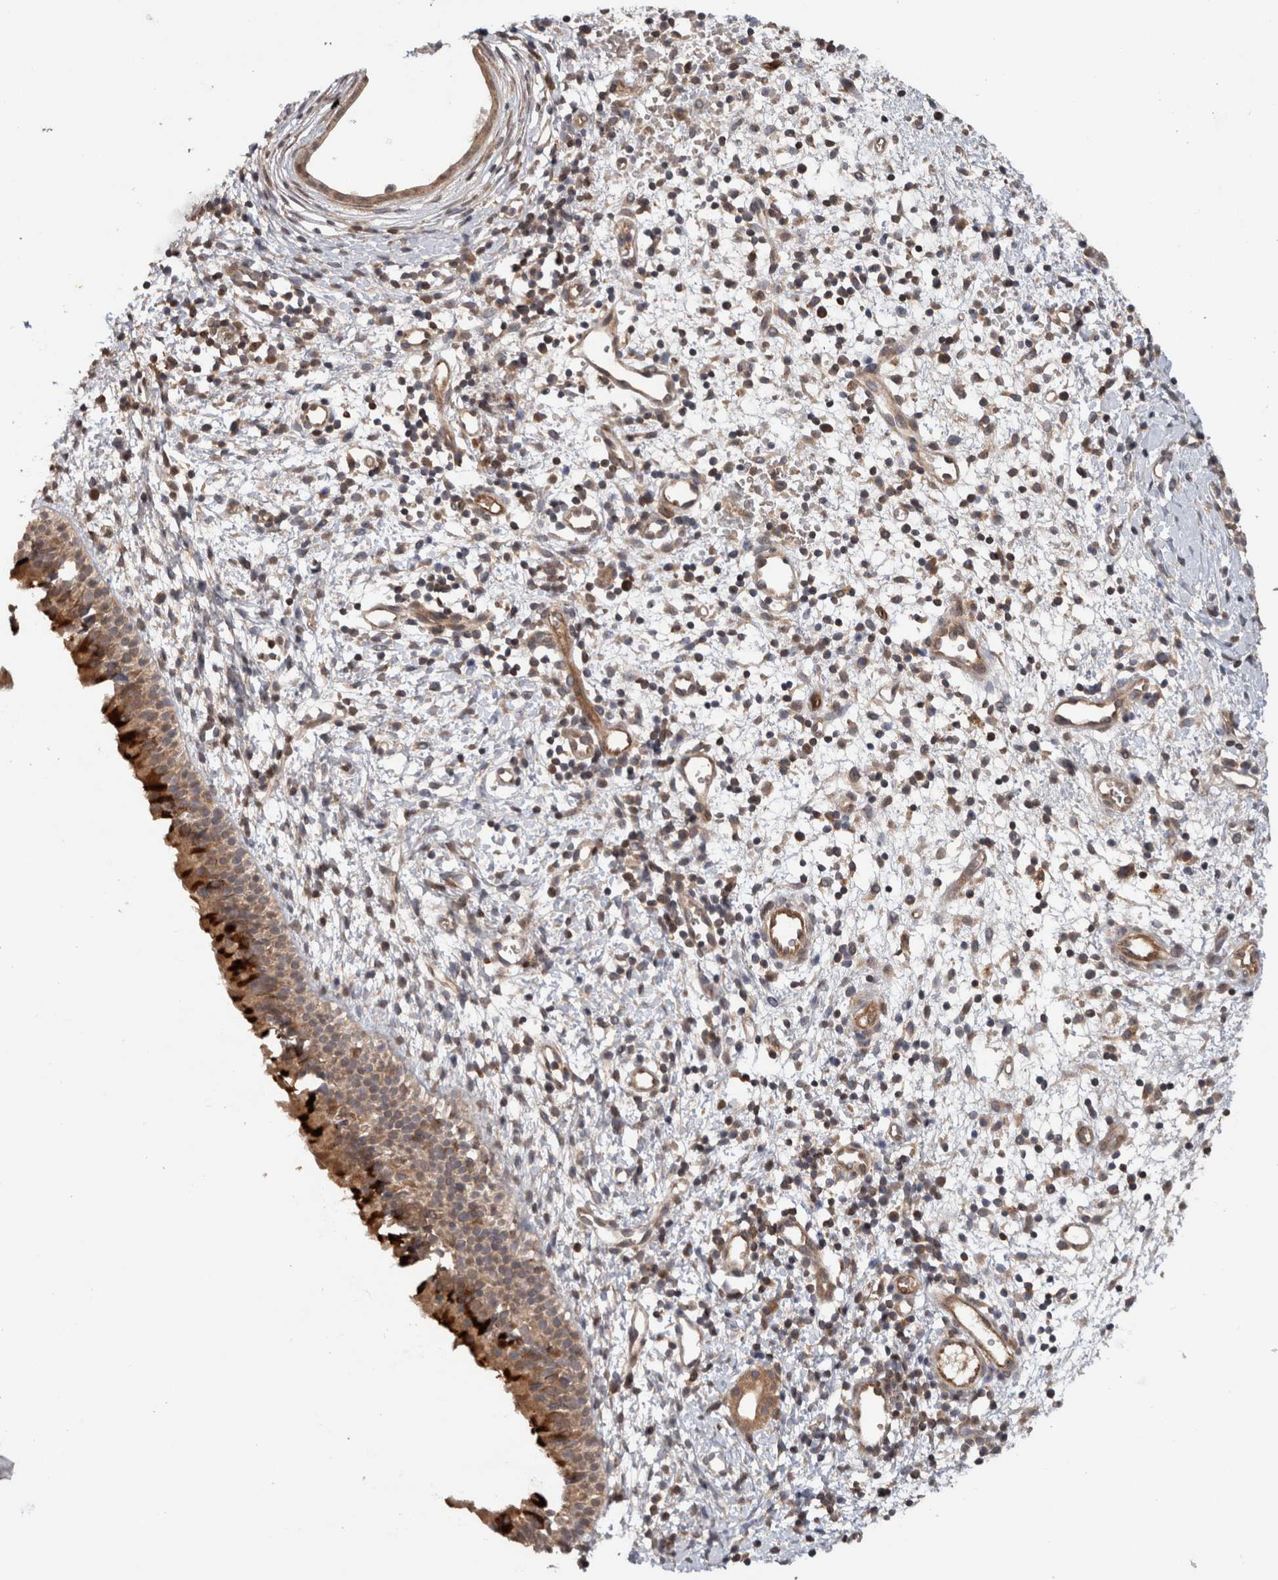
{"staining": {"intensity": "moderate", "quantity": ">75%", "location": "cytoplasmic/membranous"}, "tissue": "nasopharynx", "cell_type": "Respiratory epithelial cells", "image_type": "normal", "snomed": [{"axis": "morphology", "description": "Normal tissue, NOS"}, {"axis": "topography", "description": "Nasopharynx"}], "caption": "Immunohistochemical staining of unremarkable human nasopharynx displays medium levels of moderate cytoplasmic/membranous staining in about >75% of respiratory epithelial cells.", "gene": "HMOX2", "patient": {"sex": "male", "age": 22}}